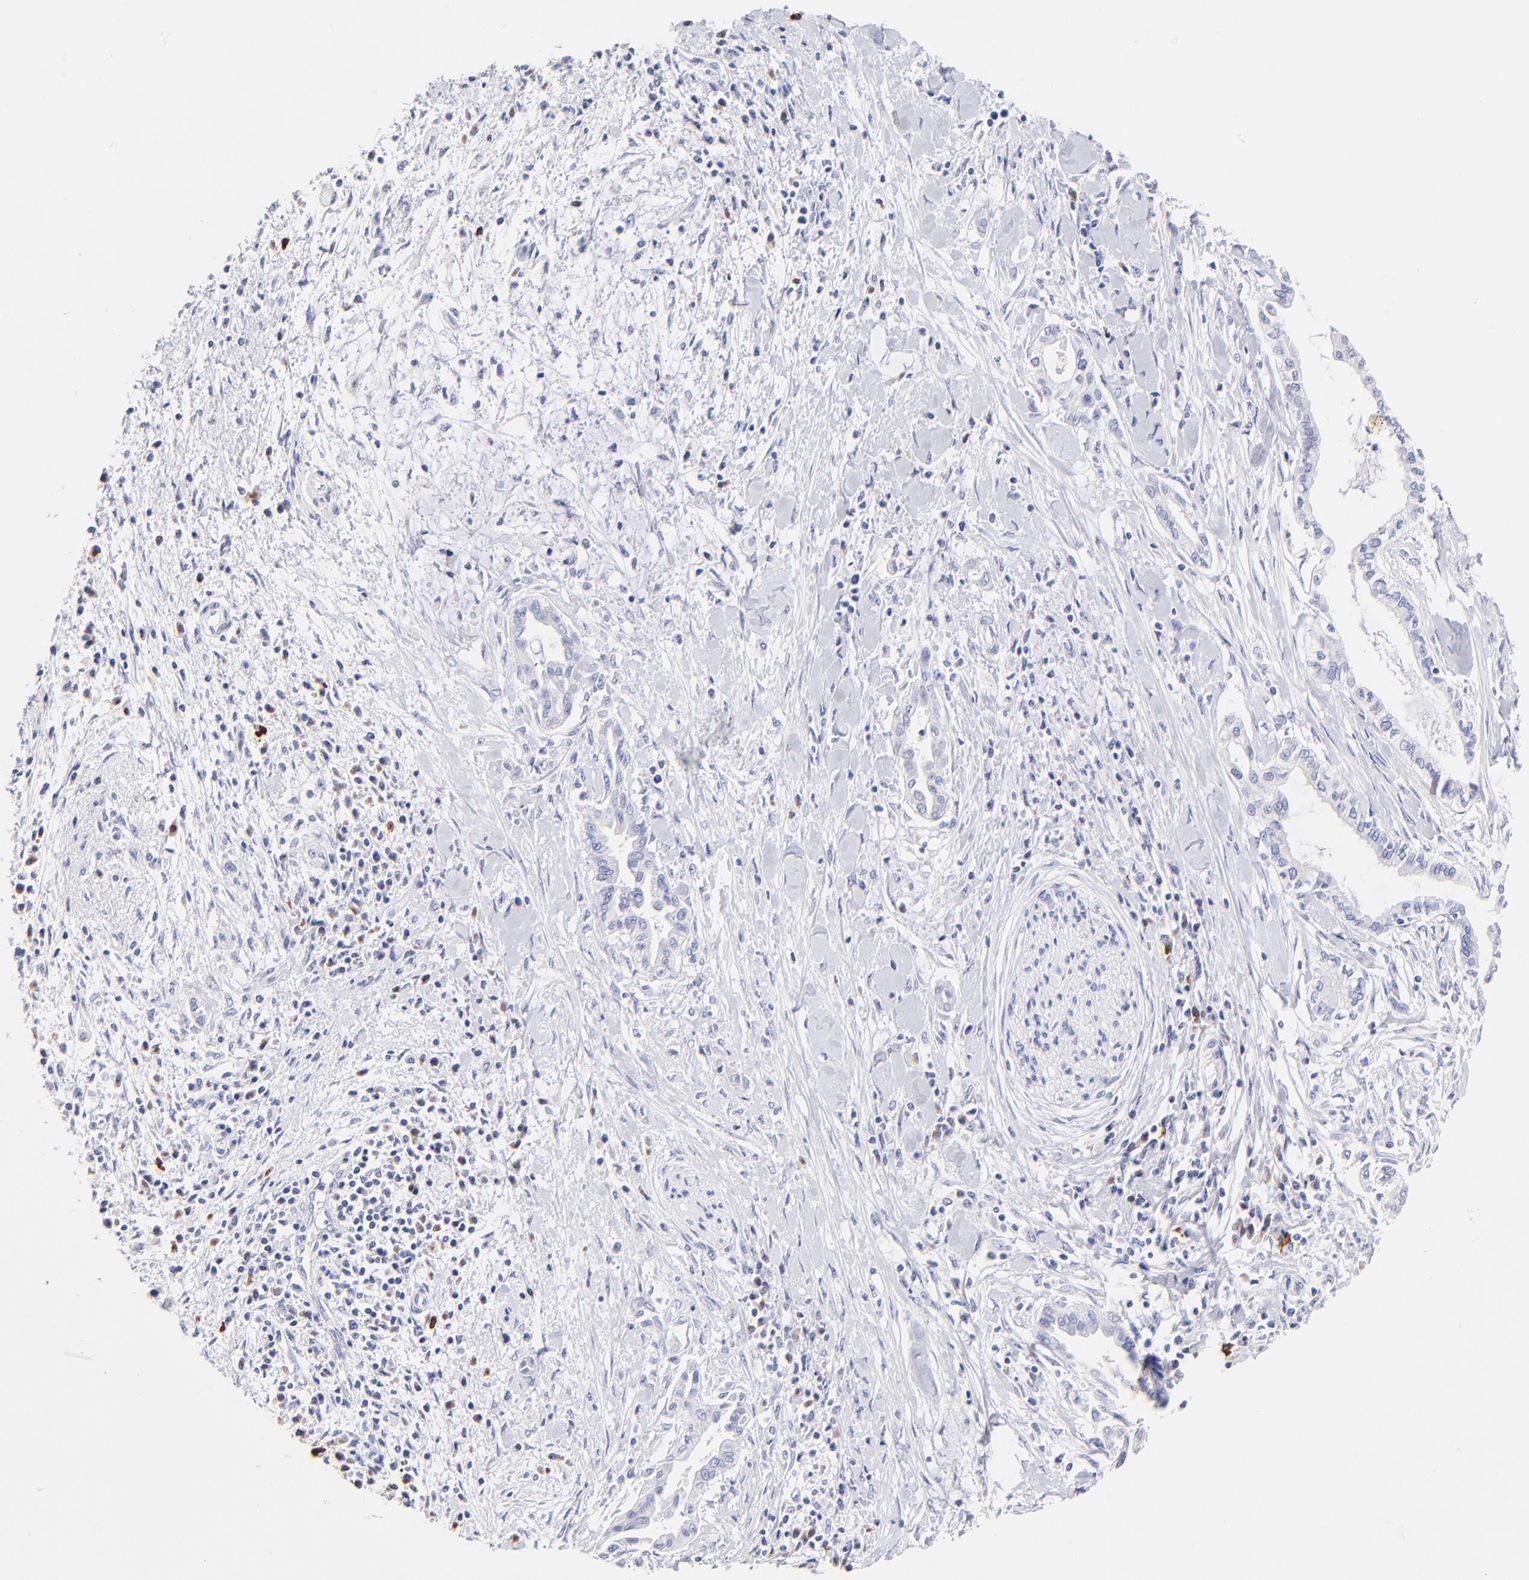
{"staining": {"intensity": "negative", "quantity": "none", "location": "none"}, "tissue": "pancreatic cancer", "cell_type": "Tumor cells", "image_type": "cancer", "snomed": [{"axis": "morphology", "description": "Adenocarcinoma, NOS"}, {"axis": "topography", "description": "Pancreas"}], "caption": "The image exhibits no staining of tumor cells in adenocarcinoma (pancreatic). Nuclei are stained in blue.", "gene": "ASB9", "patient": {"sex": "female", "age": 64}}